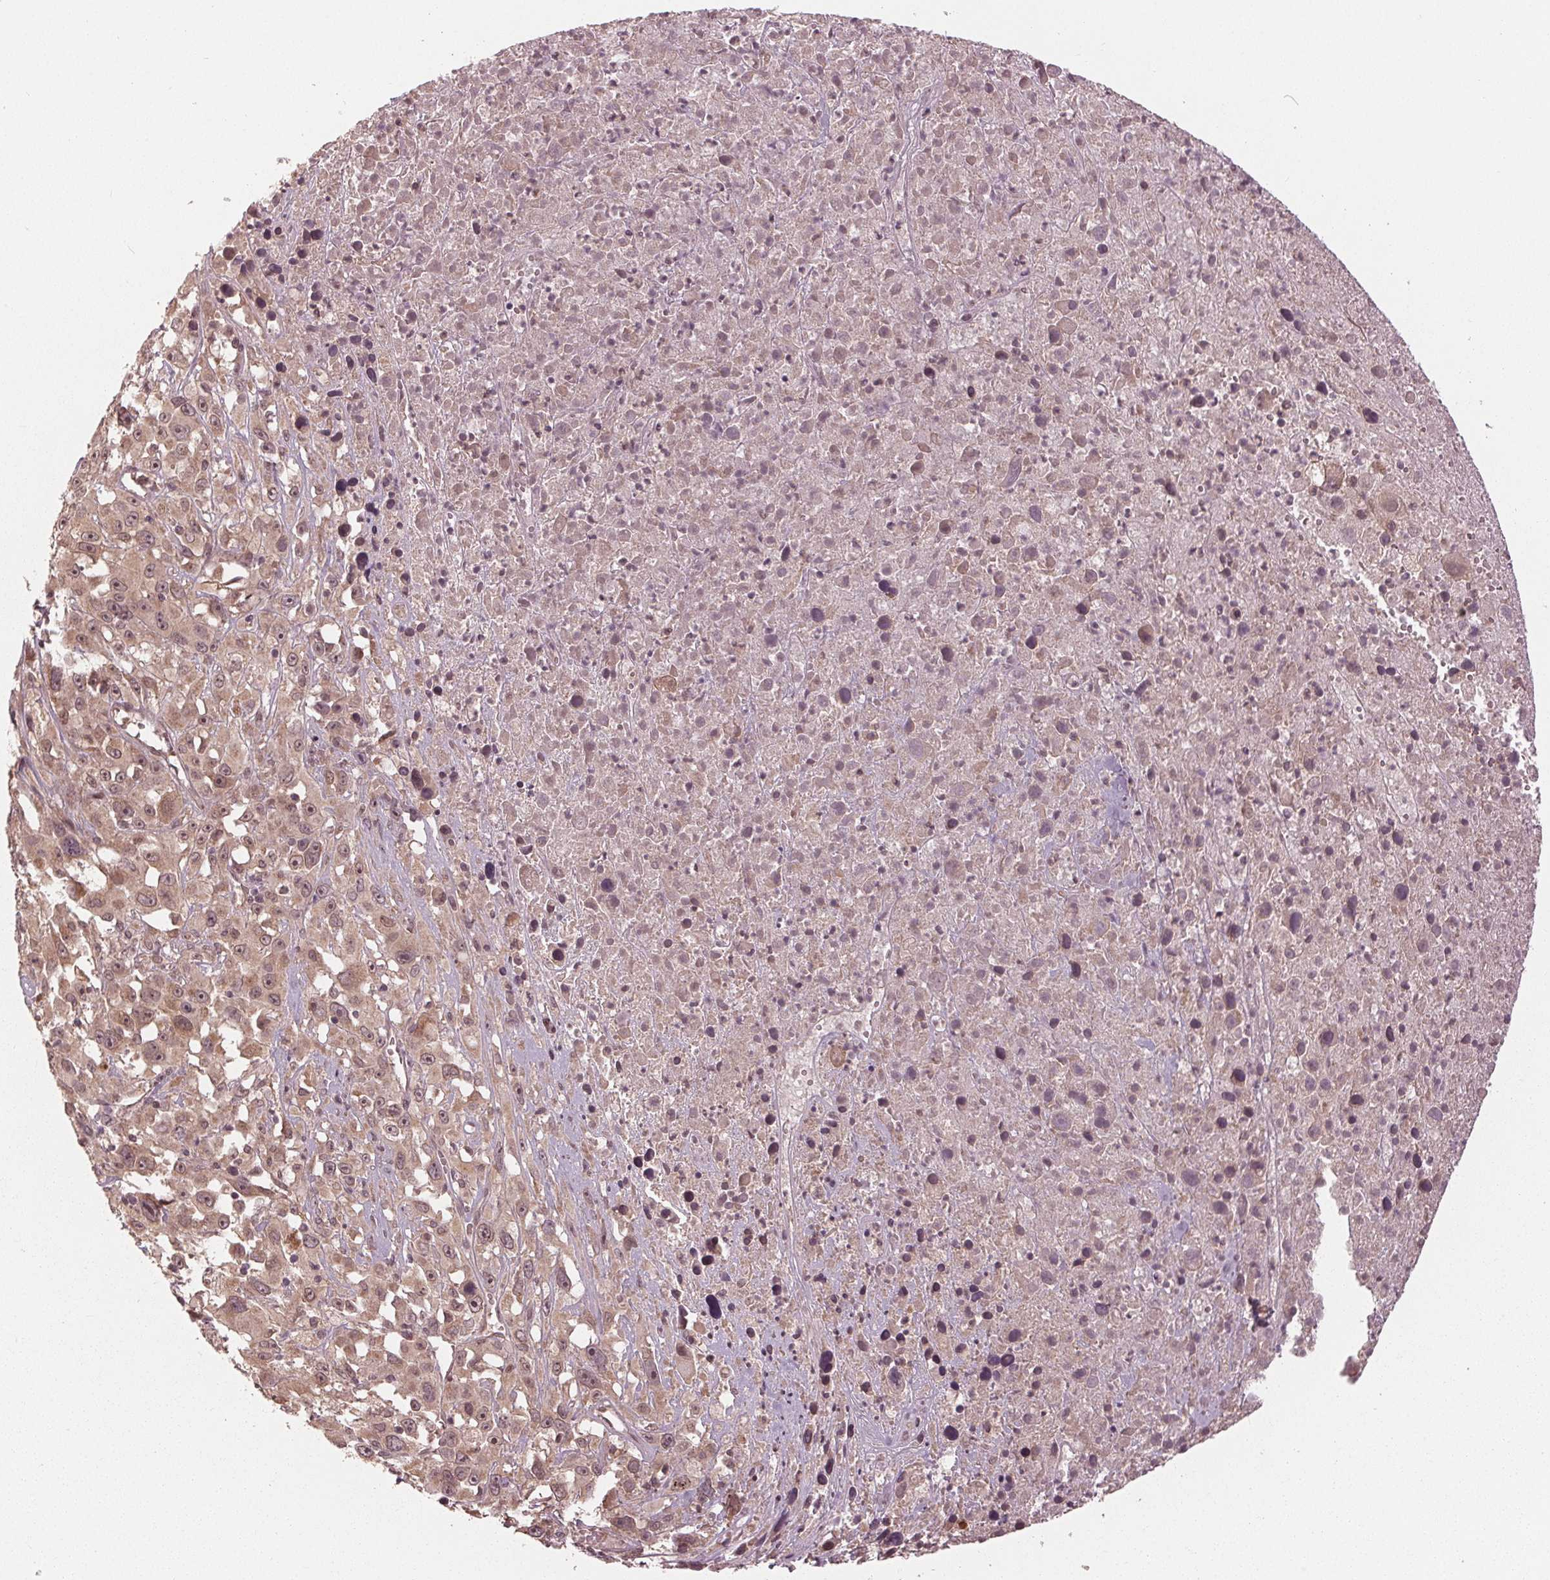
{"staining": {"intensity": "weak", "quantity": ">75%", "location": "cytoplasmic/membranous,nuclear"}, "tissue": "melanoma", "cell_type": "Tumor cells", "image_type": "cancer", "snomed": [{"axis": "morphology", "description": "Malignant melanoma, Metastatic site"}, {"axis": "topography", "description": "Soft tissue"}], "caption": "Immunohistochemical staining of melanoma reveals low levels of weak cytoplasmic/membranous and nuclear staining in about >75% of tumor cells.", "gene": "ZNF471", "patient": {"sex": "male", "age": 50}}